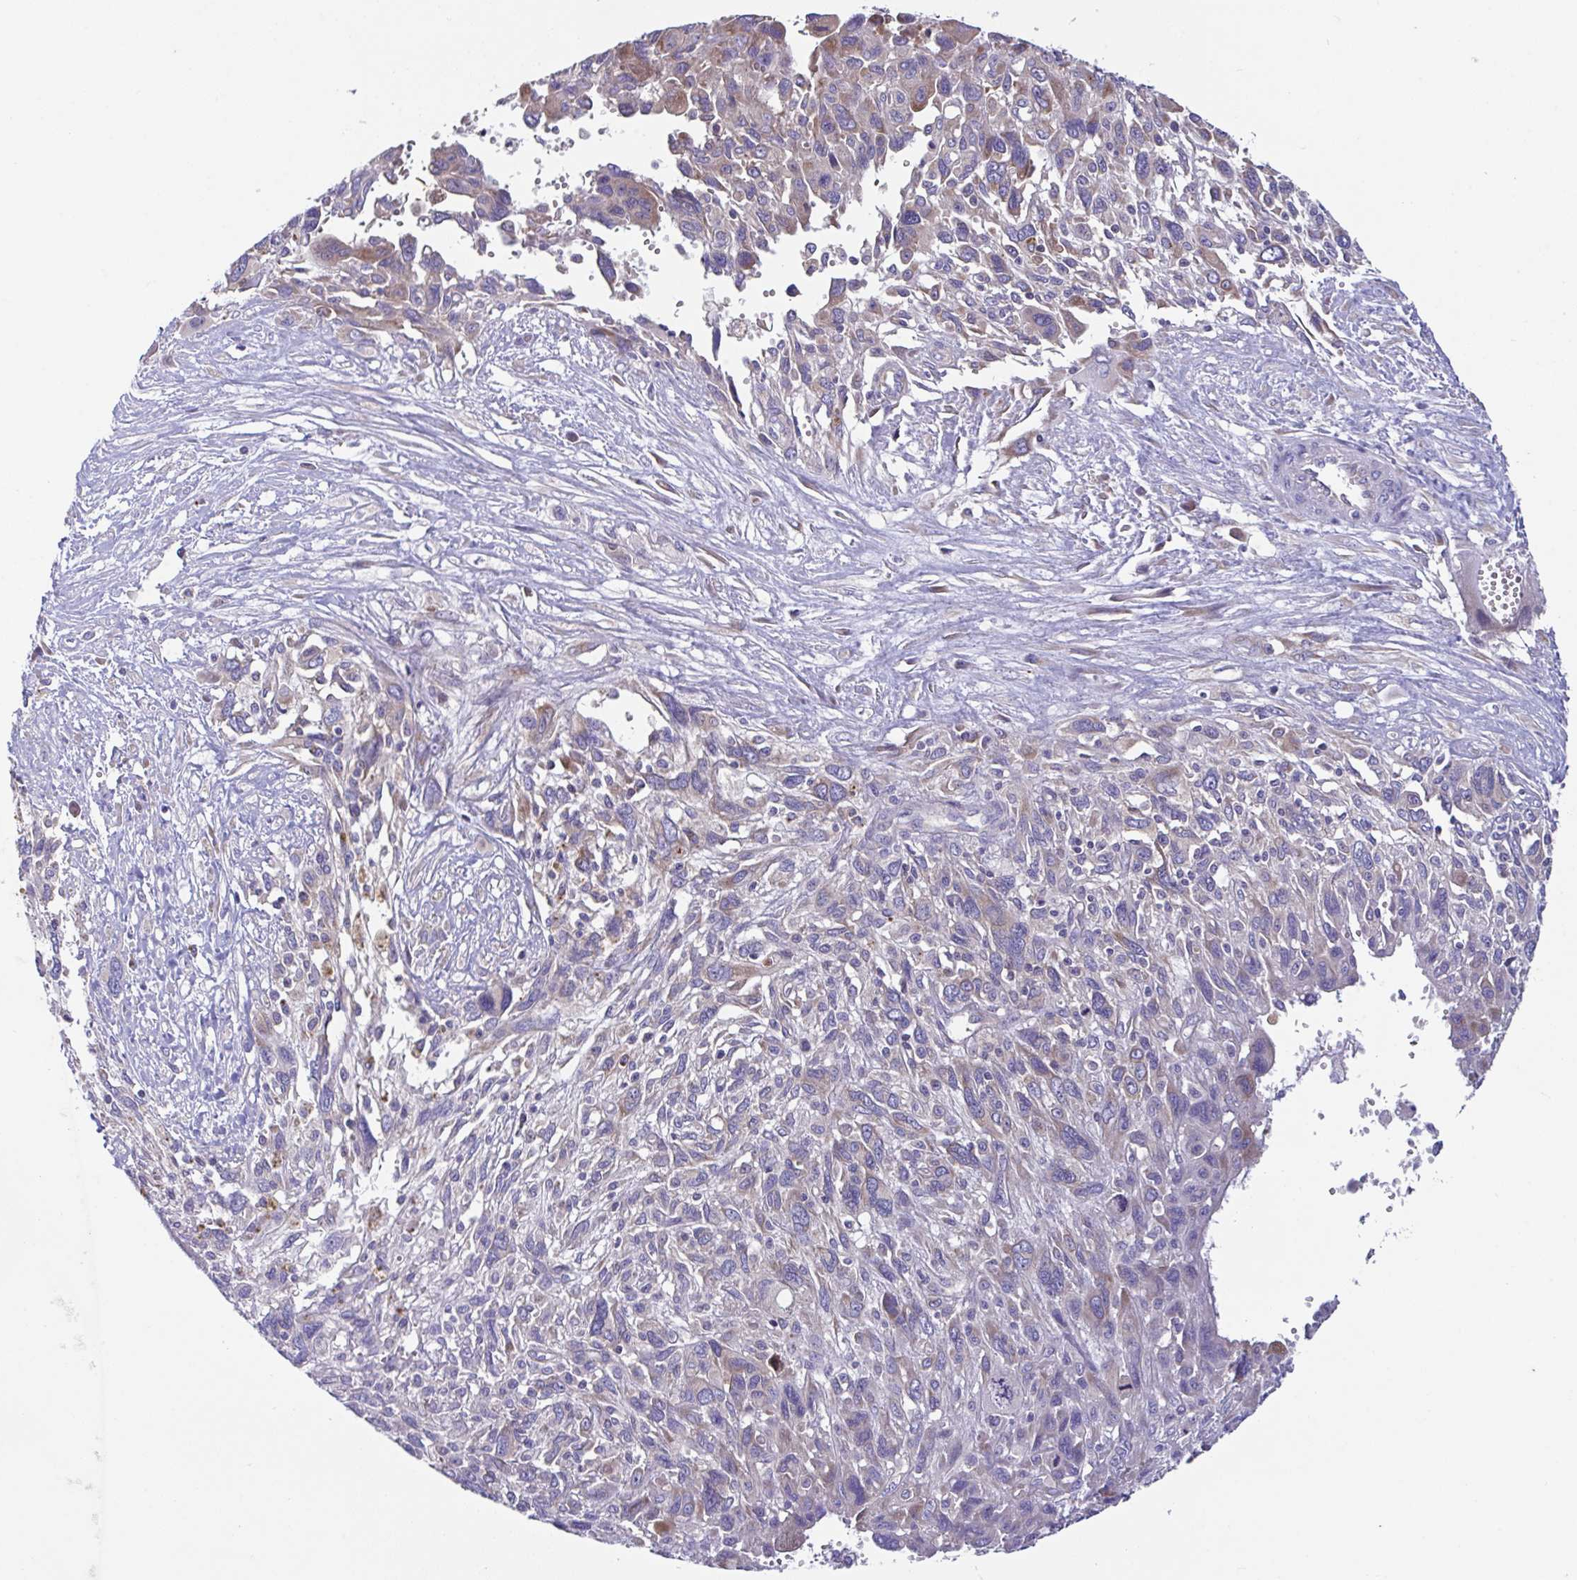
{"staining": {"intensity": "moderate", "quantity": "<25%", "location": "cytoplasmic/membranous"}, "tissue": "pancreatic cancer", "cell_type": "Tumor cells", "image_type": "cancer", "snomed": [{"axis": "morphology", "description": "Adenocarcinoma, NOS"}, {"axis": "topography", "description": "Pancreas"}], "caption": "Pancreatic cancer stained with DAB immunohistochemistry (IHC) displays low levels of moderate cytoplasmic/membranous positivity in approximately <25% of tumor cells.", "gene": "FAU", "patient": {"sex": "female", "age": 47}}